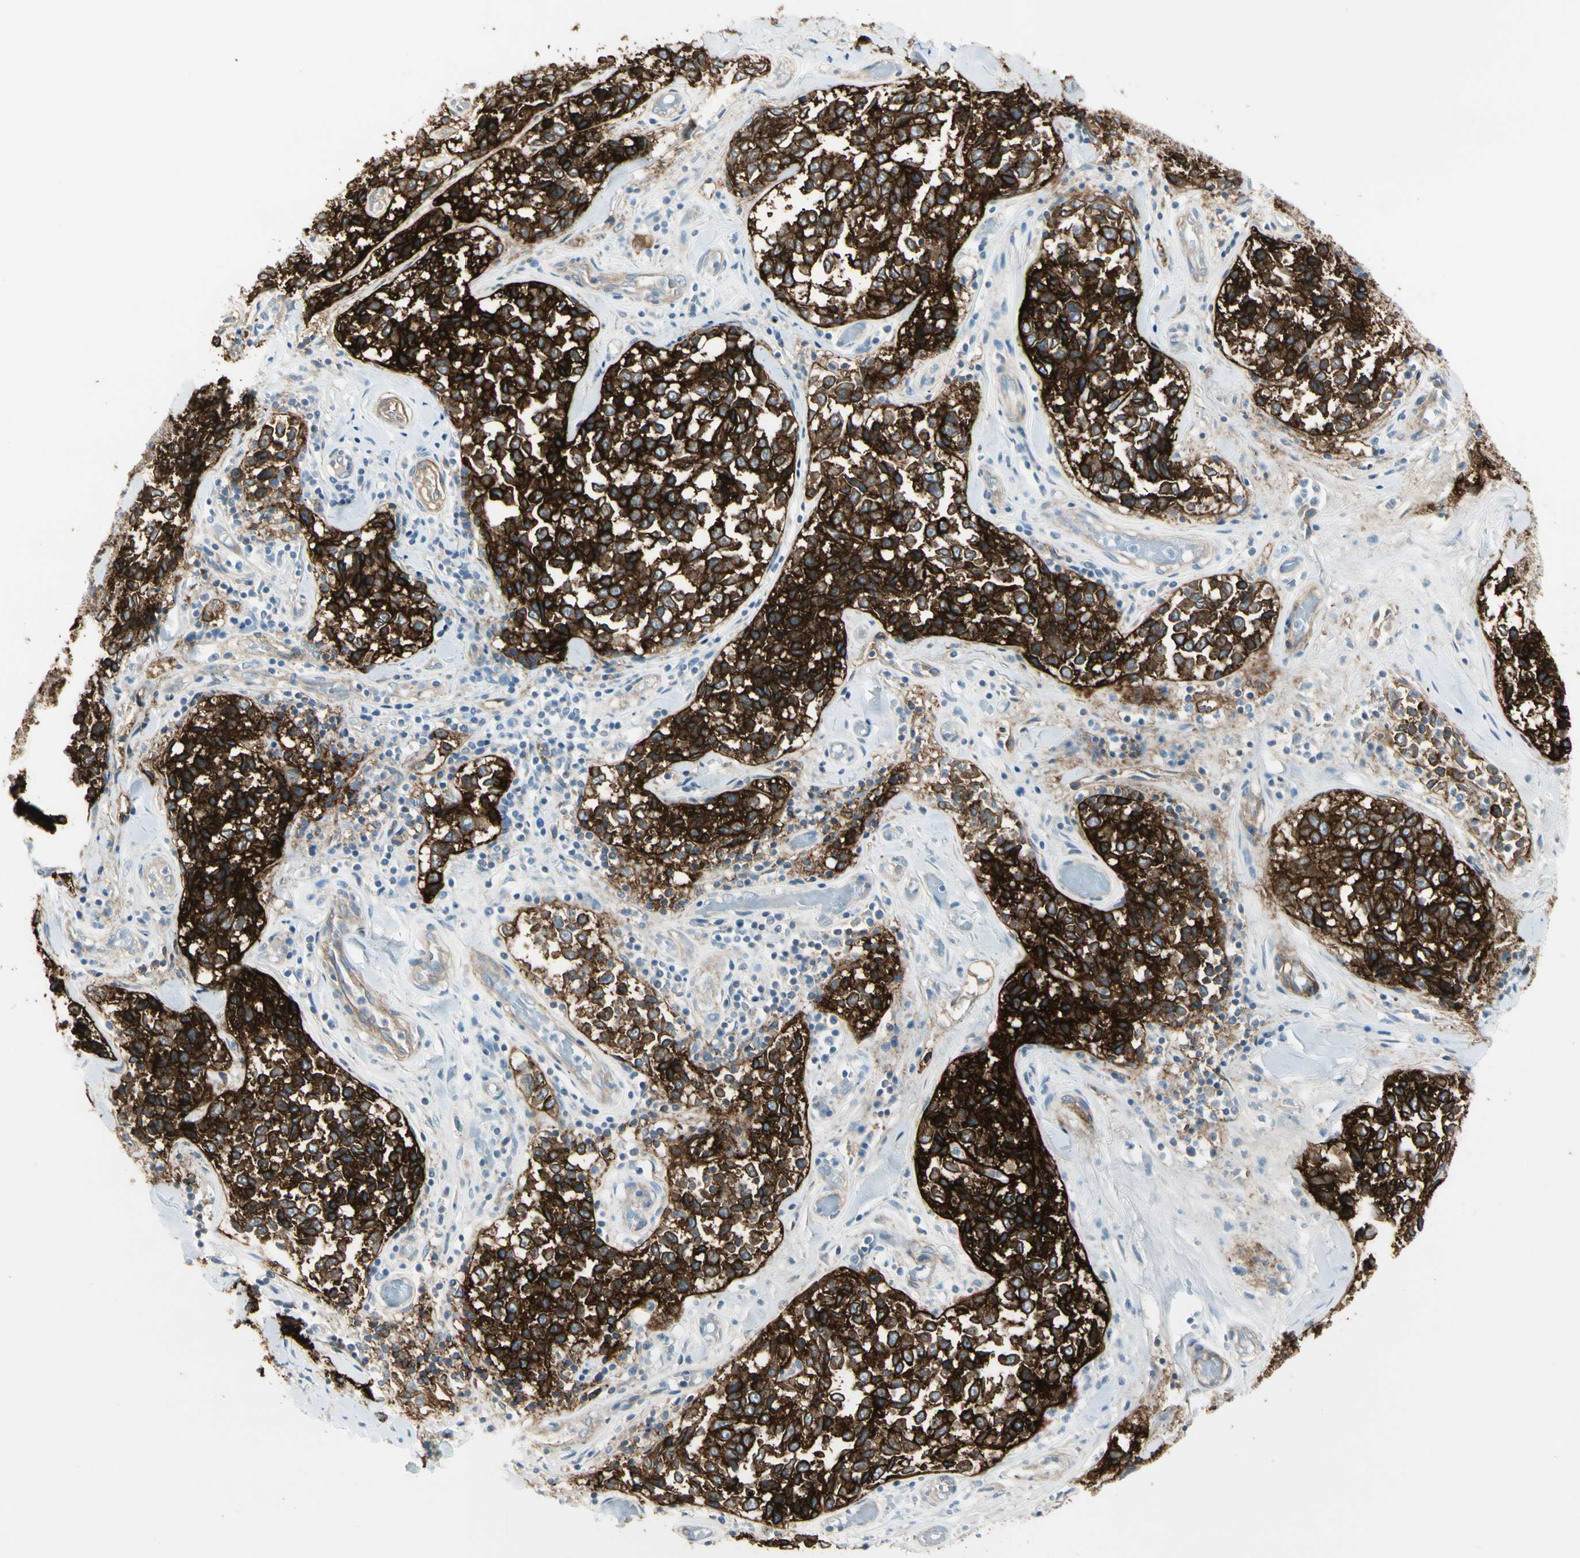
{"staining": {"intensity": "strong", "quantity": ">75%", "location": "cytoplasmic/membranous"}, "tissue": "melanoma", "cell_type": "Tumor cells", "image_type": "cancer", "snomed": [{"axis": "morphology", "description": "Malignant melanoma, NOS"}, {"axis": "topography", "description": "Skin"}], "caption": "The micrograph shows immunohistochemical staining of malignant melanoma. There is strong cytoplasmic/membranous positivity is identified in approximately >75% of tumor cells.", "gene": "ITGA3", "patient": {"sex": "female", "age": 64}}